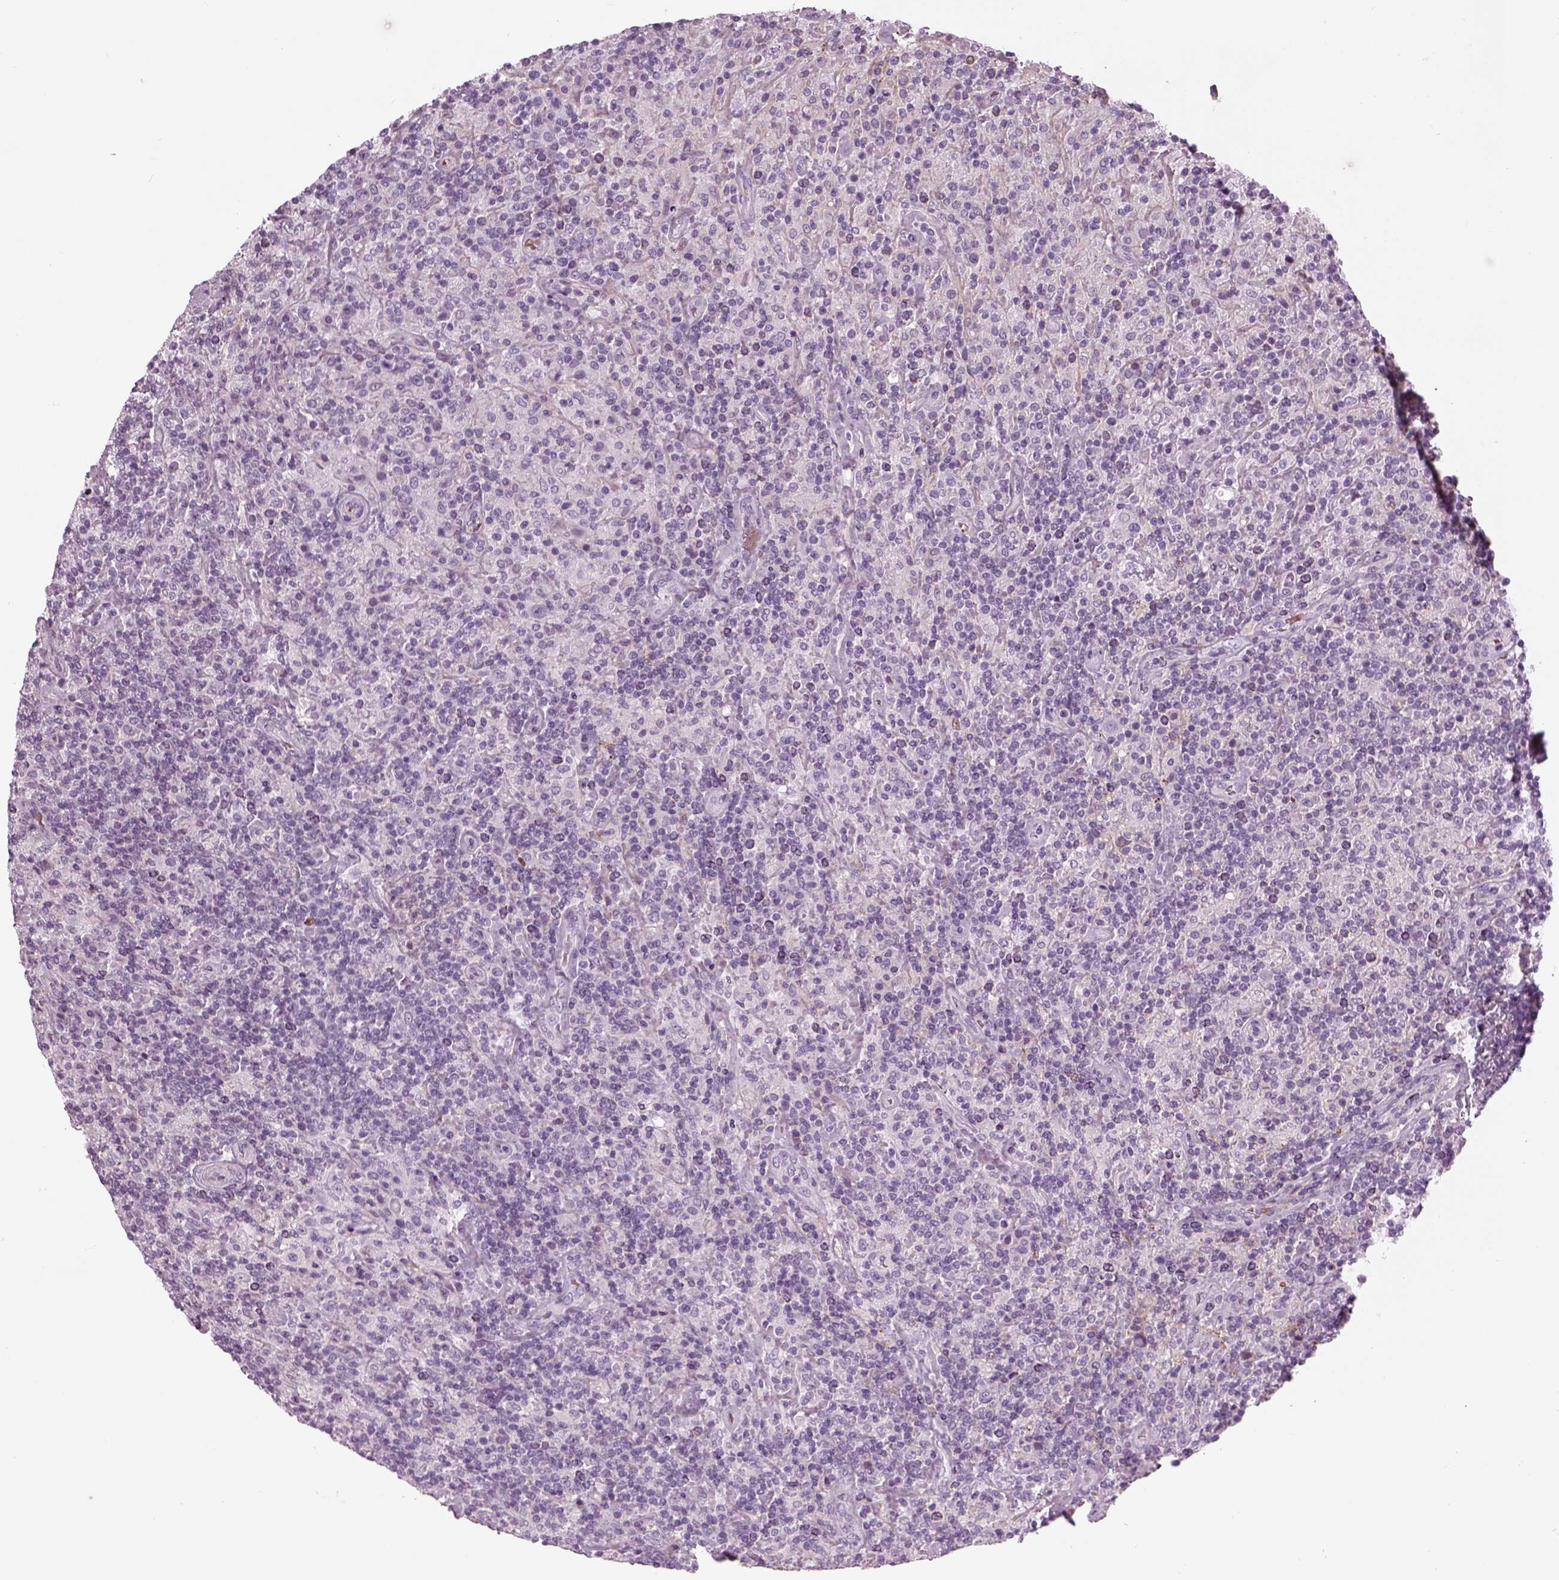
{"staining": {"intensity": "negative", "quantity": "none", "location": "none"}, "tissue": "lymphoma", "cell_type": "Tumor cells", "image_type": "cancer", "snomed": [{"axis": "morphology", "description": "Hodgkin's disease, NOS"}, {"axis": "topography", "description": "Lymph node"}], "caption": "A photomicrograph of human lymphoma is negative for staining in tumor cells.", "gene": "PABPC1L2B", "patient": {"sex": "male", "age": 70}}